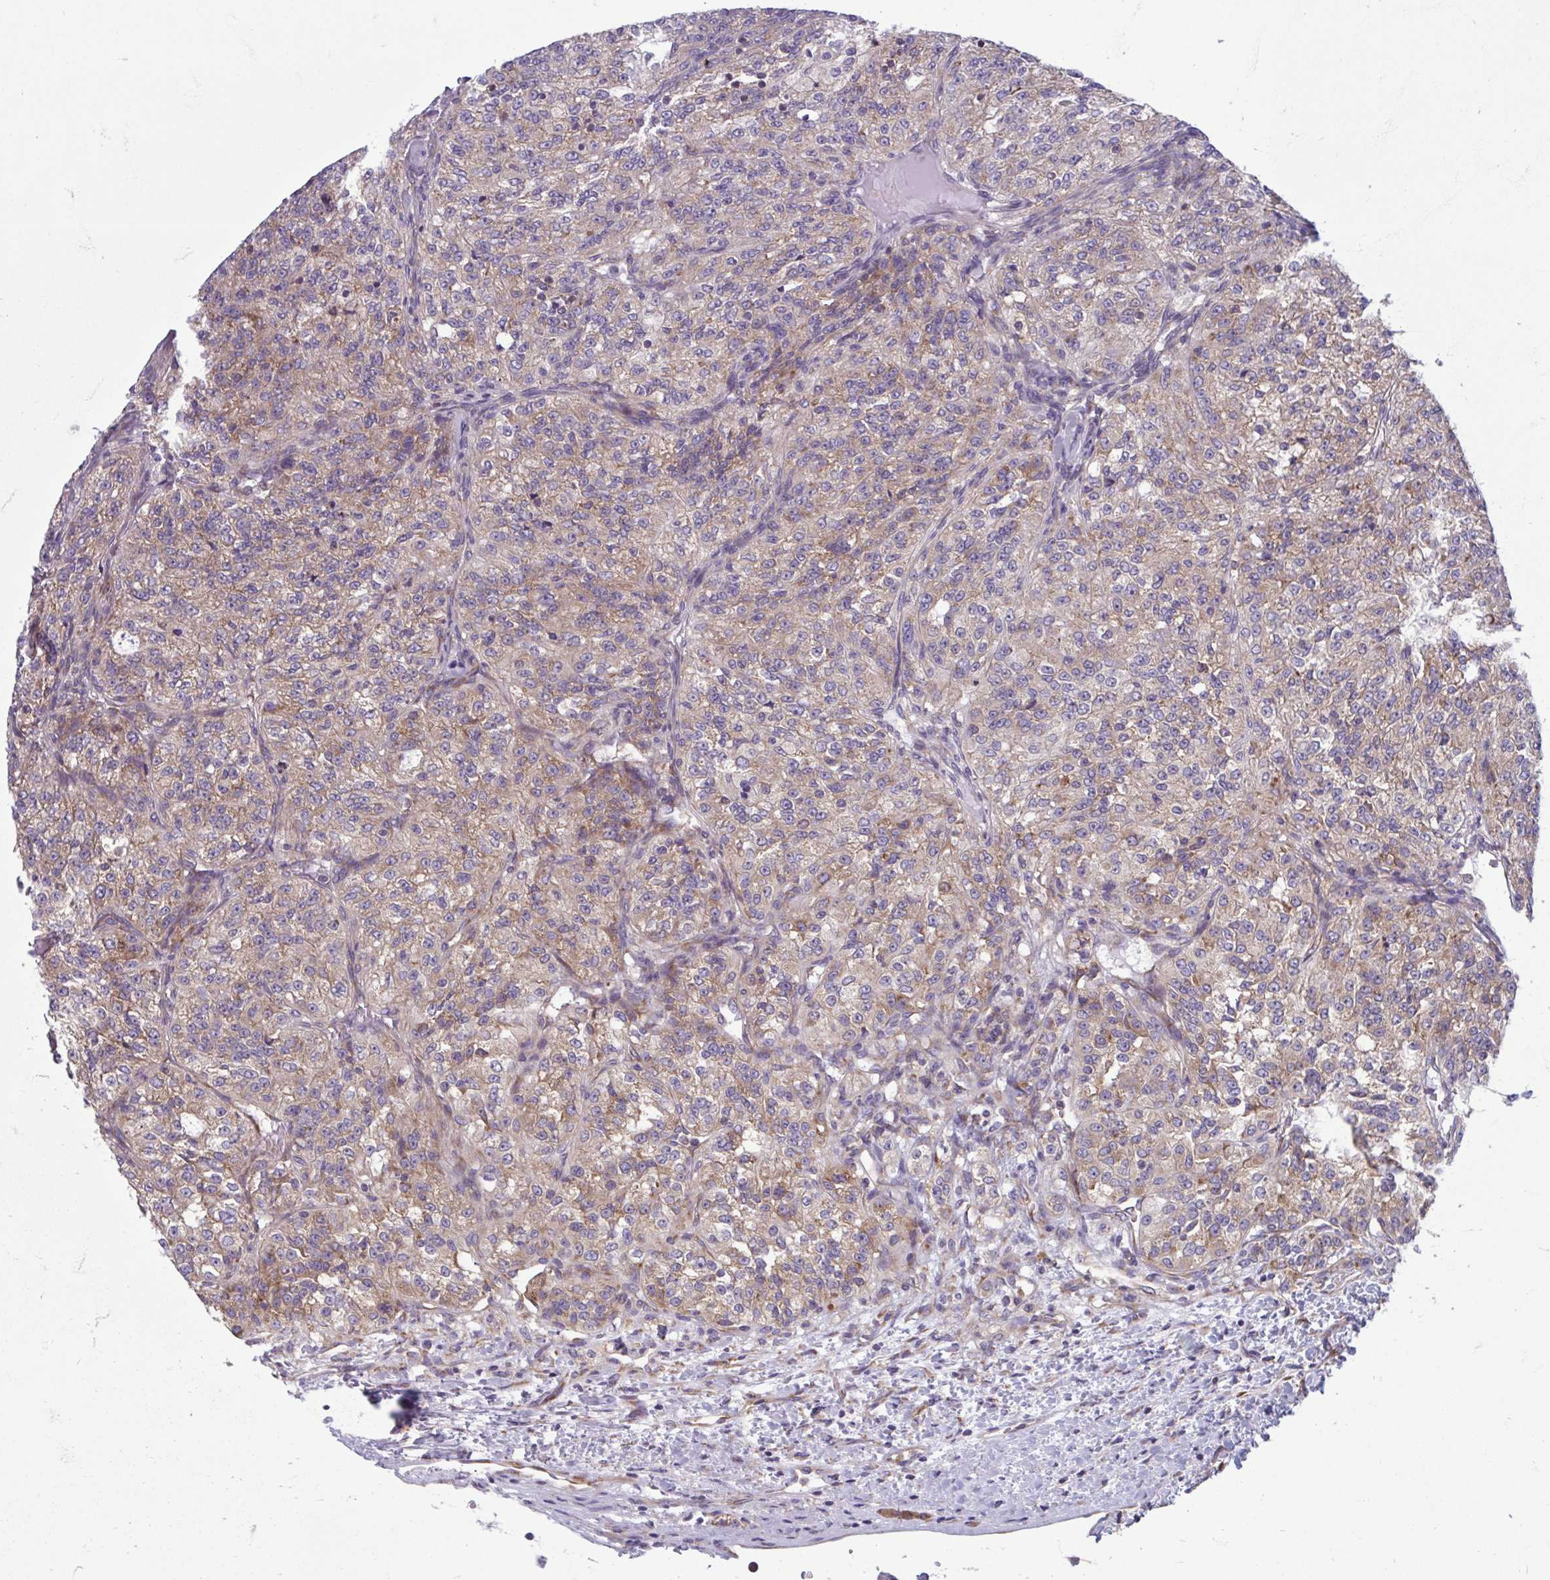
{"staining": {"intensity": "weak", "quantity": "25%-75%", "location": "cytoplasmic/membranous"}, "tissue": "renal cancer", "cell_type": "Tumor cells", "image_type": "cancer", "snomed": [{"axis": "morphology", "description": "Adenocarcinoma, NOS"}, {"axis": "topography", "description": "Kidney"}], "caption": "The image displays staining of renal cancer (adenocarcinoma), revealing weak cytoplasmic/membranous protein staining (brown color) within tumor cells.", "gene": "RPS16", "patient": {"sex": "female", "age": 63}}